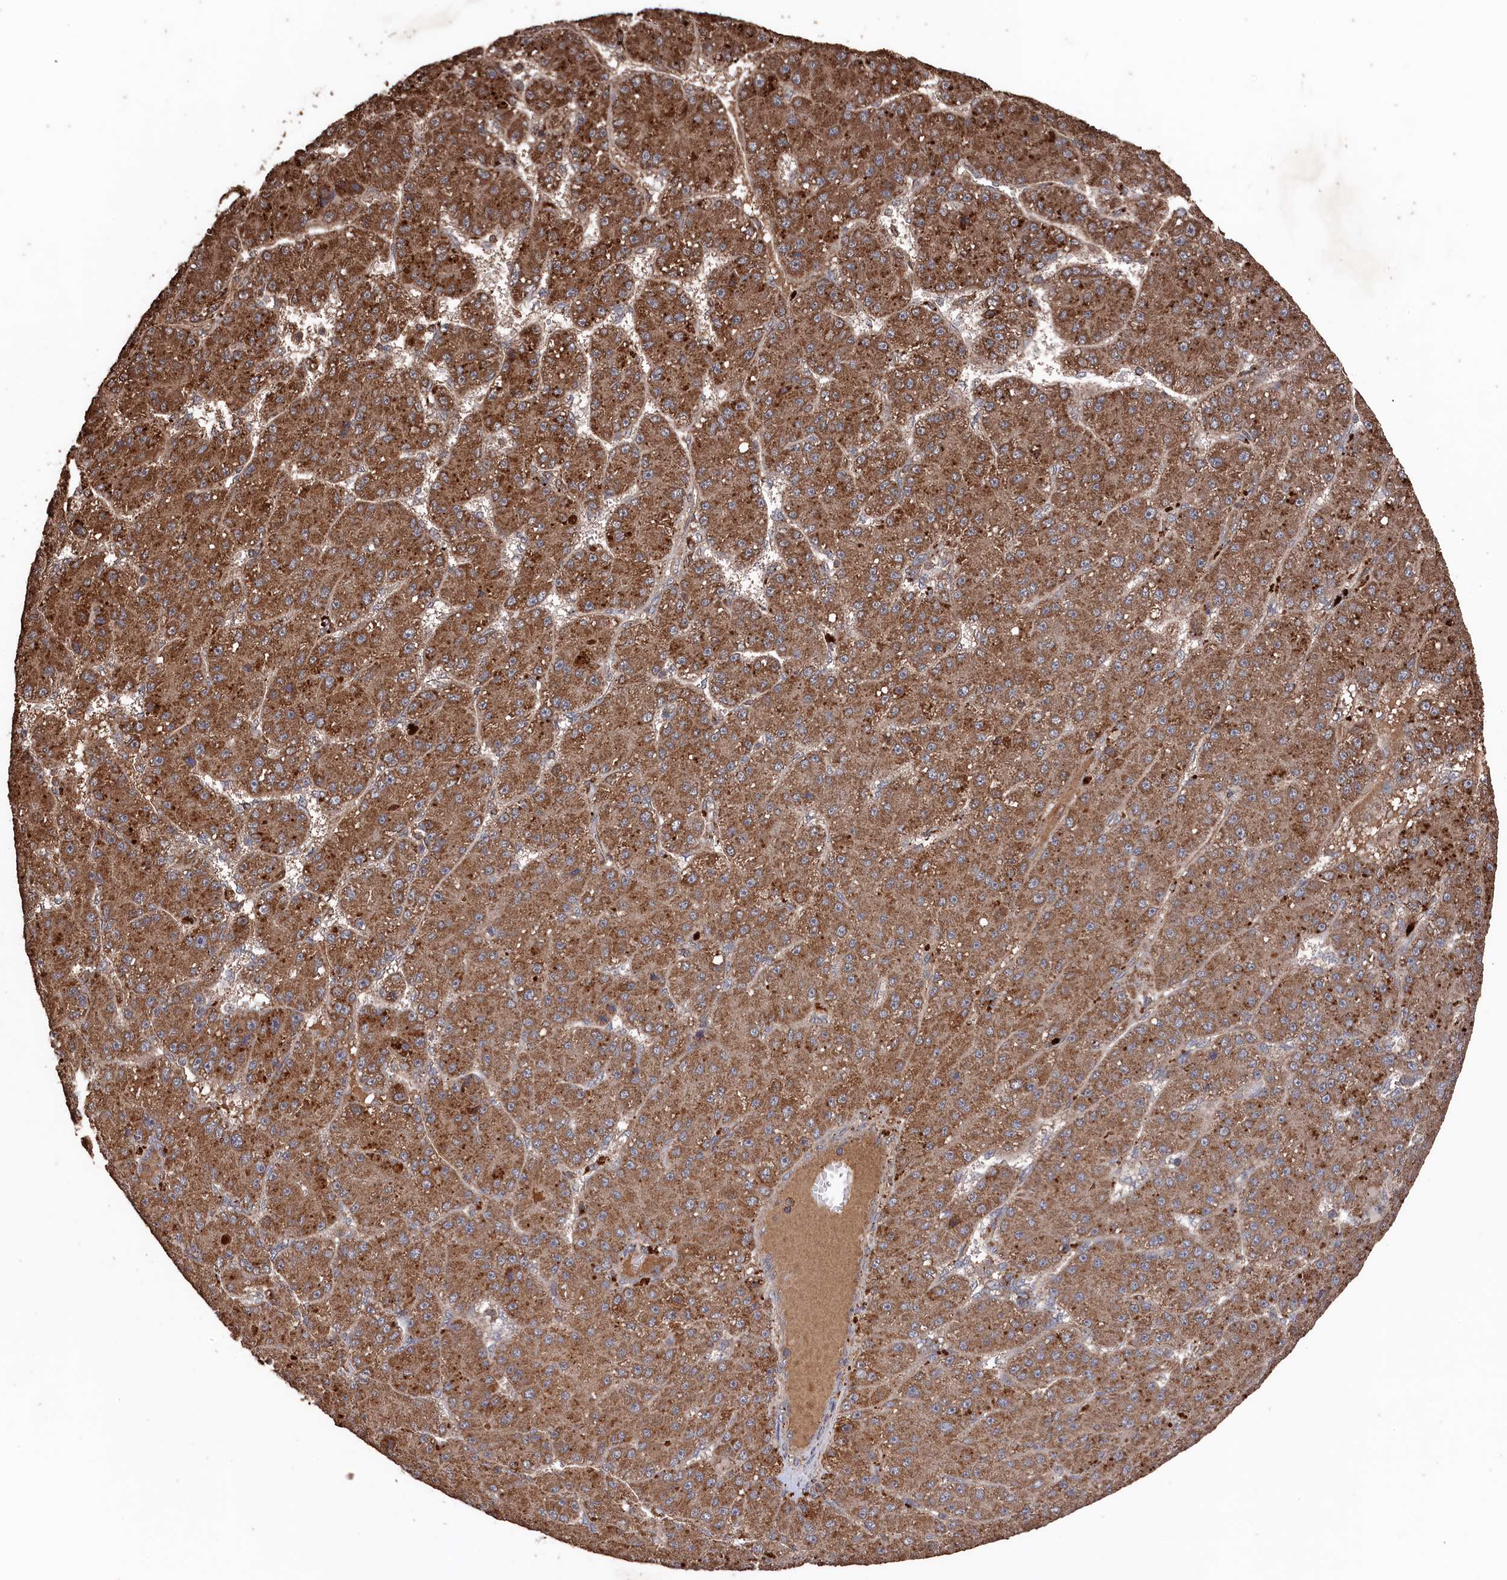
{"staining": {"intensity": "moderate", "quantity": ">75%", "location": "cytoplasmic/membranous"}, "tissue": "liver cancer", "cell_type": "Tumor cells", "image_type": "cancer", "snomed": [{"axis": "morphology", "description": "Carcinoma, Hepatocellular, NOS"}, {"axis": "topography", "description": "Liver"}], "caption": "The micrograph reveals staining of liver cancer (hepatocellular carcinoma), revealing moderate cytoplasmic/membranous protein positivity (brown color) within tumor cells.", "gene": "SNX33", "patient": {"sex": "male", "age": 67}}